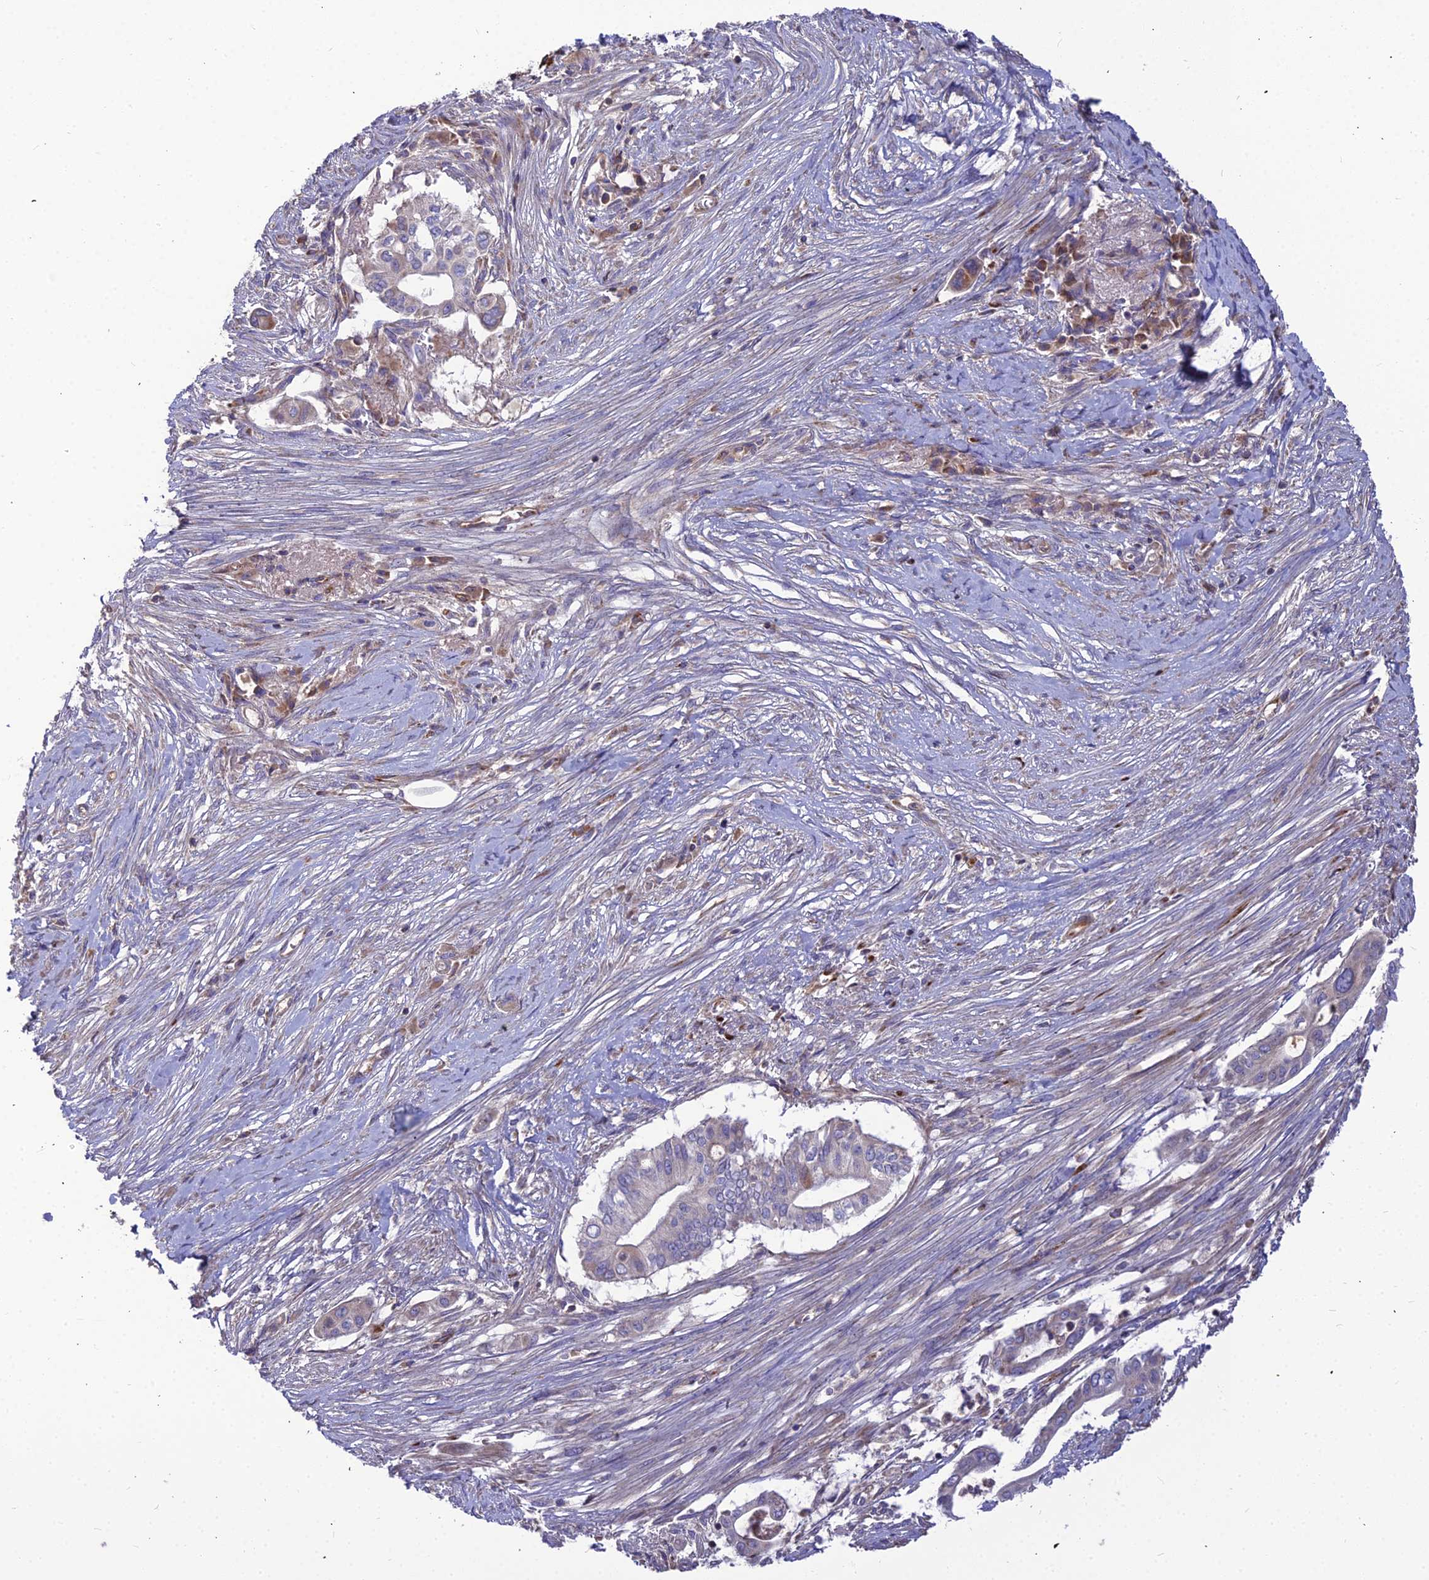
{"staining": {"intensity": "weak", "quantity": "<25%", "location": "cytoplasmic/membranous"}, "tissue": "pancreatic cancer", "cell_type": "Tumor cells", "image_type": "cancer", "snomed": [{"axis": "morphology", "description": "Adenocarcinoma, NOS"}, {"axis": "topography", "description": "Pancreas"}], "caption": "IHC histopathology image of neoplastic tissue: human pancreatic adenocarcinoma stained with DAB displays no significant protein expression in tumor cells. The staining was performed using DAB to visualize the protein expression in brown, while the nuclei were stained in blue with hematoxylin (Magnification: 20x).", "gene": "ASPHD1", "patient": {"sex": "male", "age": 68}}